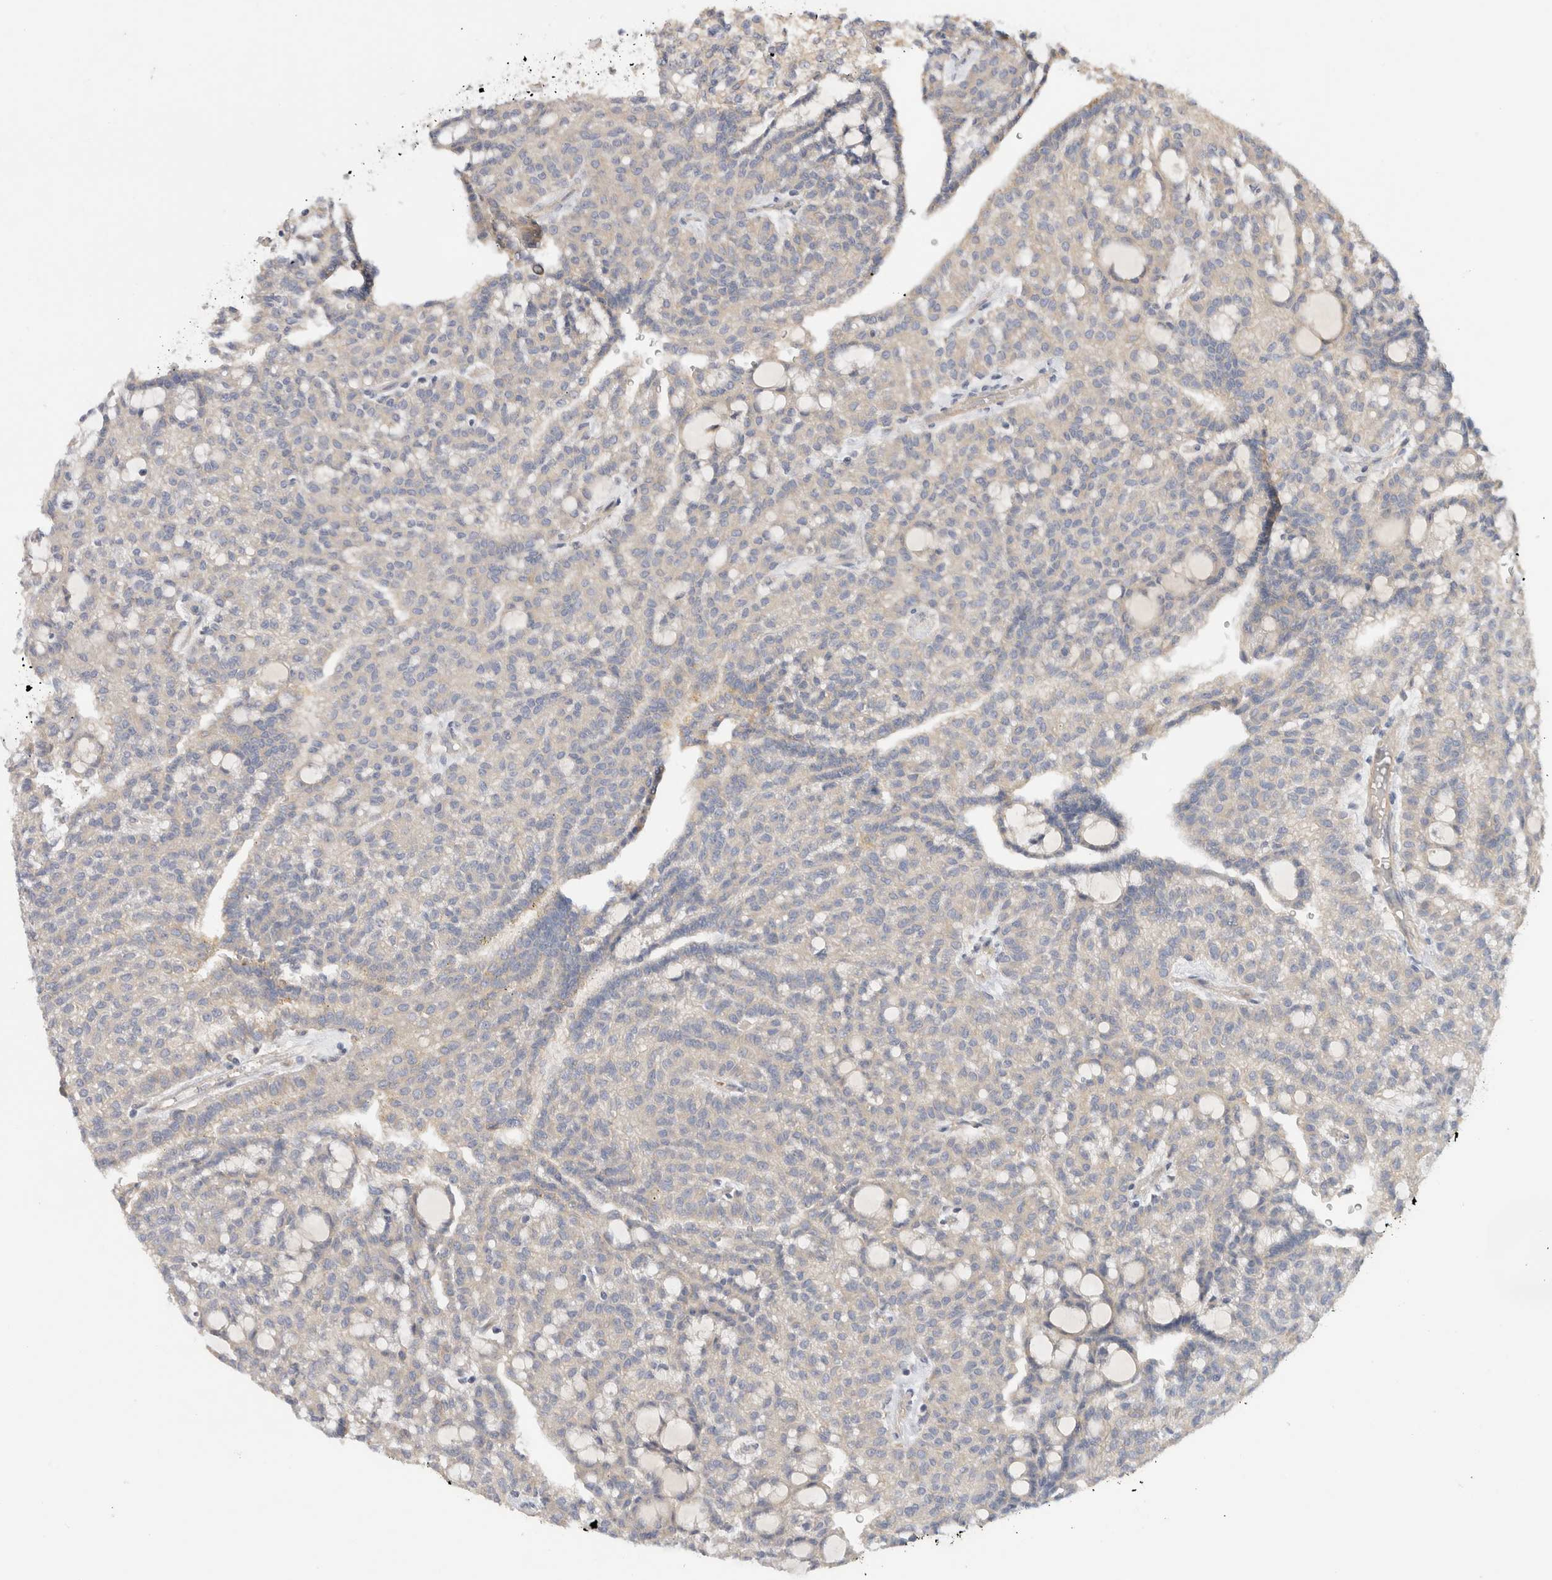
{"staining": {"intensity": "weak", "quantity": "<25%", "location": "cytoplasmic/membranous"}, "tissue": "renal cancer", "cell_type": "Tumor cells", "image_type": "cancer", "snomed": [{"axis": "morphology", "description": "Adenocarcinoma, NOS"}, {"axis": "topography", "description": "Kidney"}], "caption": "Protein analysis of renal cancer demonstrates no significant expression in tumor cells.", "gene": "SGK3", "patient": {"sex": "male", "age": 63}}